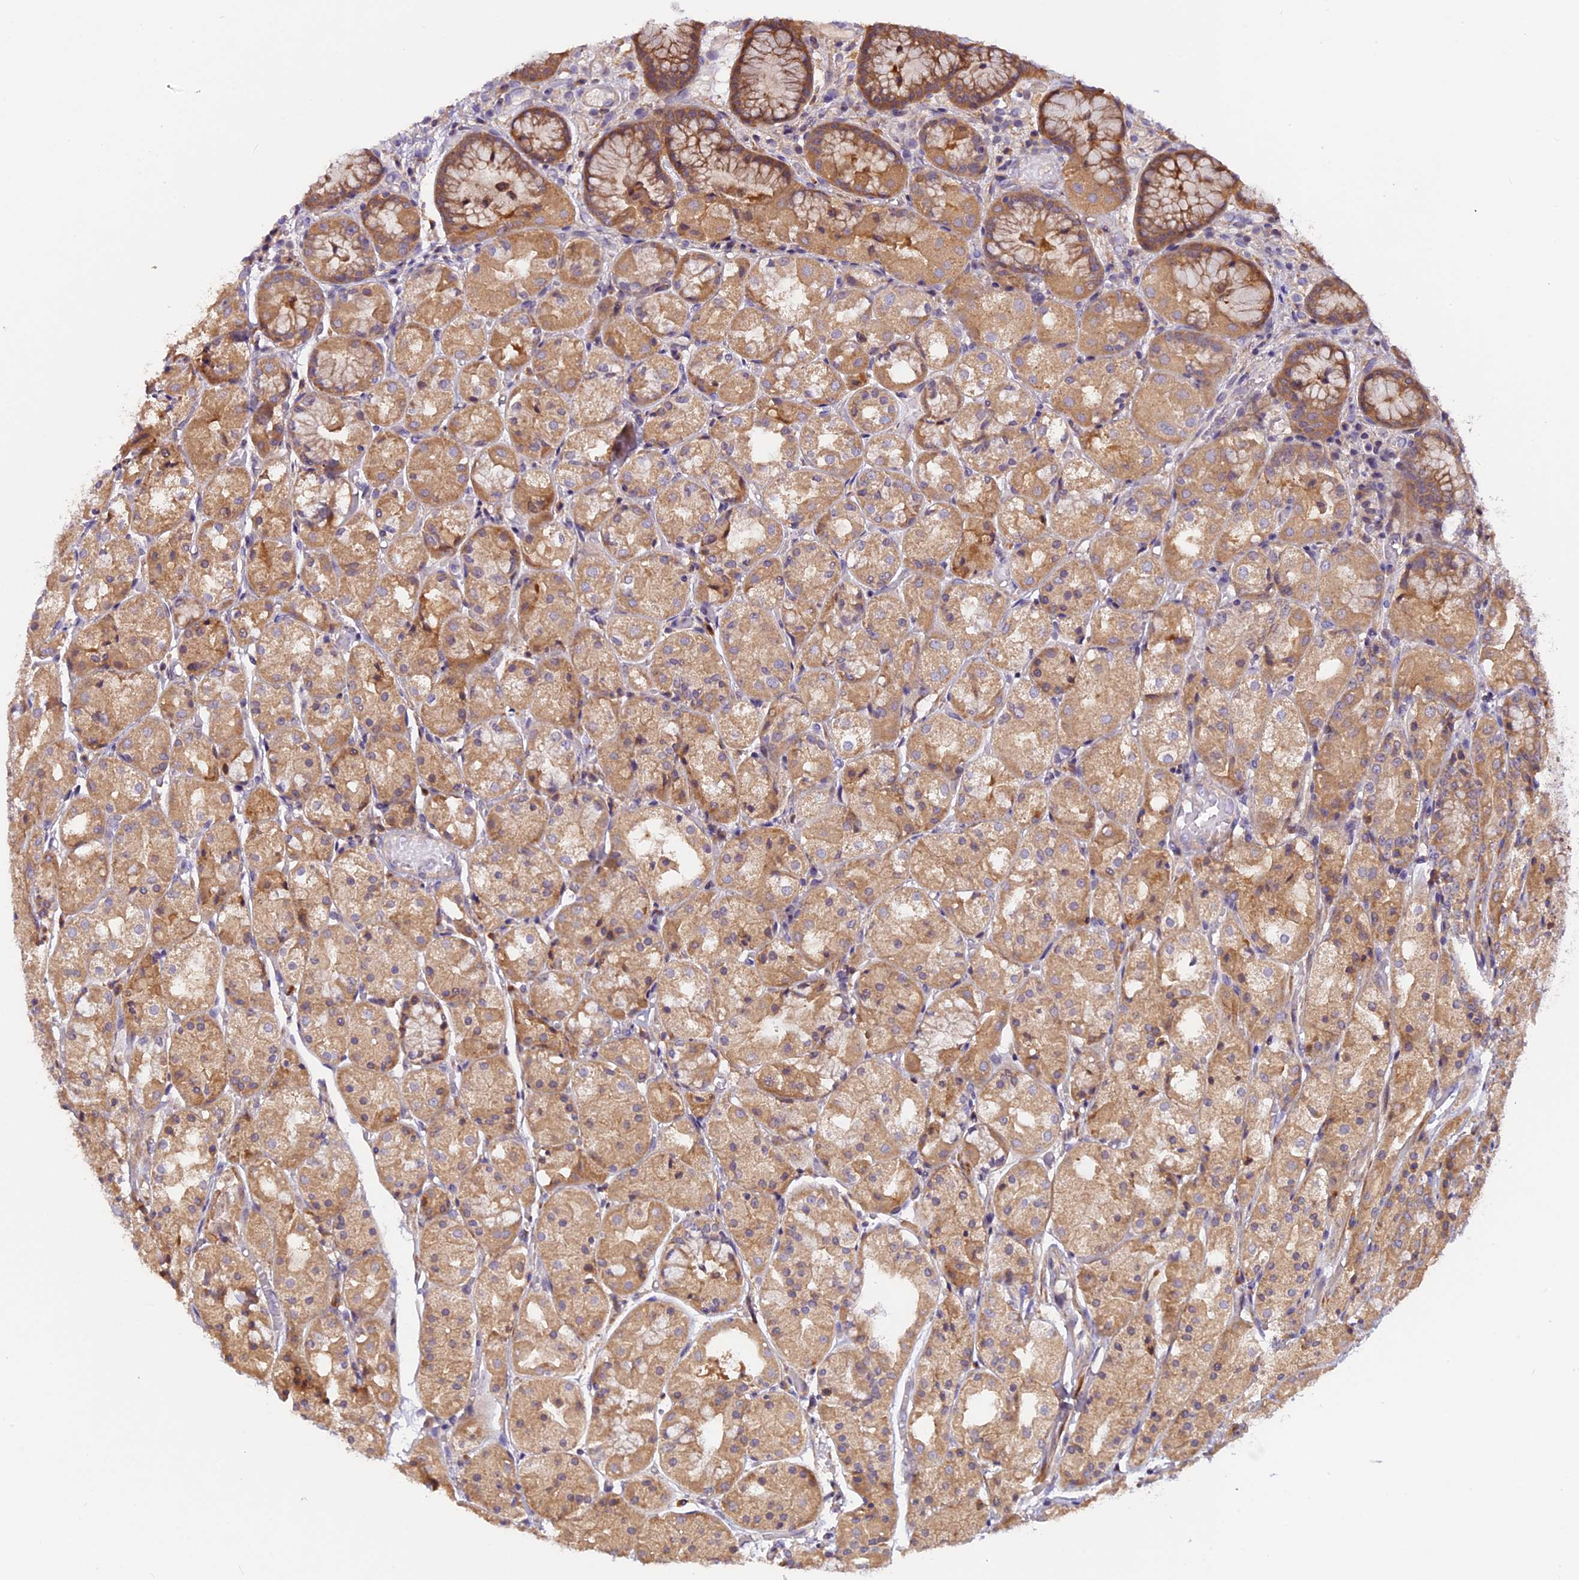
{"staining": {"intensity": "moderate", "quantity": ">75%", "location": "cytoplasmic/membranous"}, "tissue": "stomach", "cell_type": "Glandular cells", "image_type": "normal", "snomed": [{"axis": "morphology", "description": "Normal tissue, NOS"}, {"axis": "topography", "description": "Stomach, upper"}], "caption": "A histopathology image of stomach stained for a protein demonstrates moderate cytoplasmic/membranous brown staining in glandular cells. The protein is stained brown, and the nuclei are stained in blue (DAB (3,3'-diaminobenzidine) IHC with brightfield microscopy, high magnification).", "gene": "FAM98C", "patient": {"sex": "male", "age": 72}}